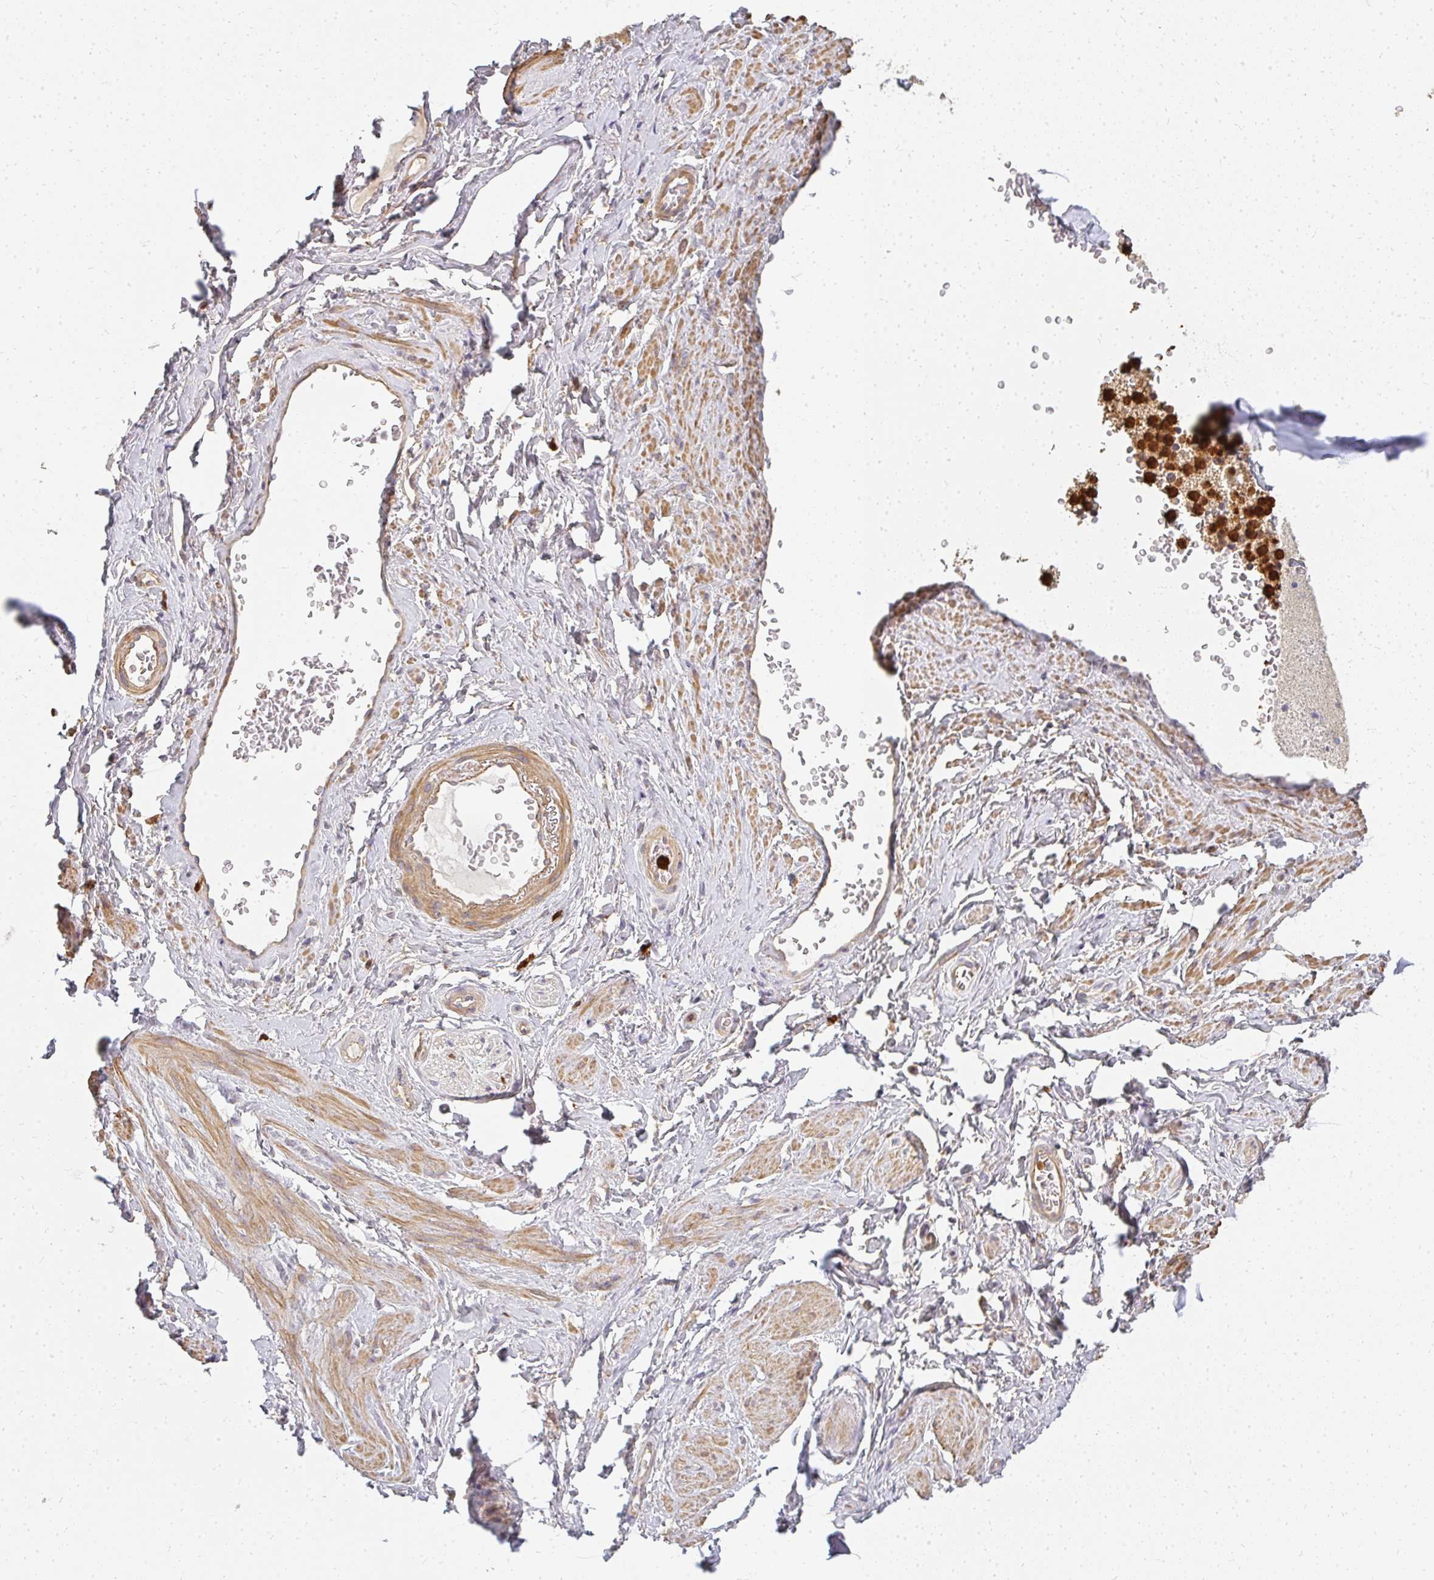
{"staining": {"intensity": "negative", "quantity": "none", "location": "none"}, "tissue": "adipose tissue", "cell_type": "Adipocytes", "image_type": "normal", "snomed": [{"axis": "morphology", "description": "Normal tissue, NOS"}, {"axis": "topography", "description": "Vagina"}, {"axis": "topography", "description": "Peripheral nerve tissue"}], "caption": "The histopathology image exhibits no staining of adipocytes in unremarkable adipose tissue.", "gene": "CNTRL", "patient": {"sex": "female", "age": 71}}